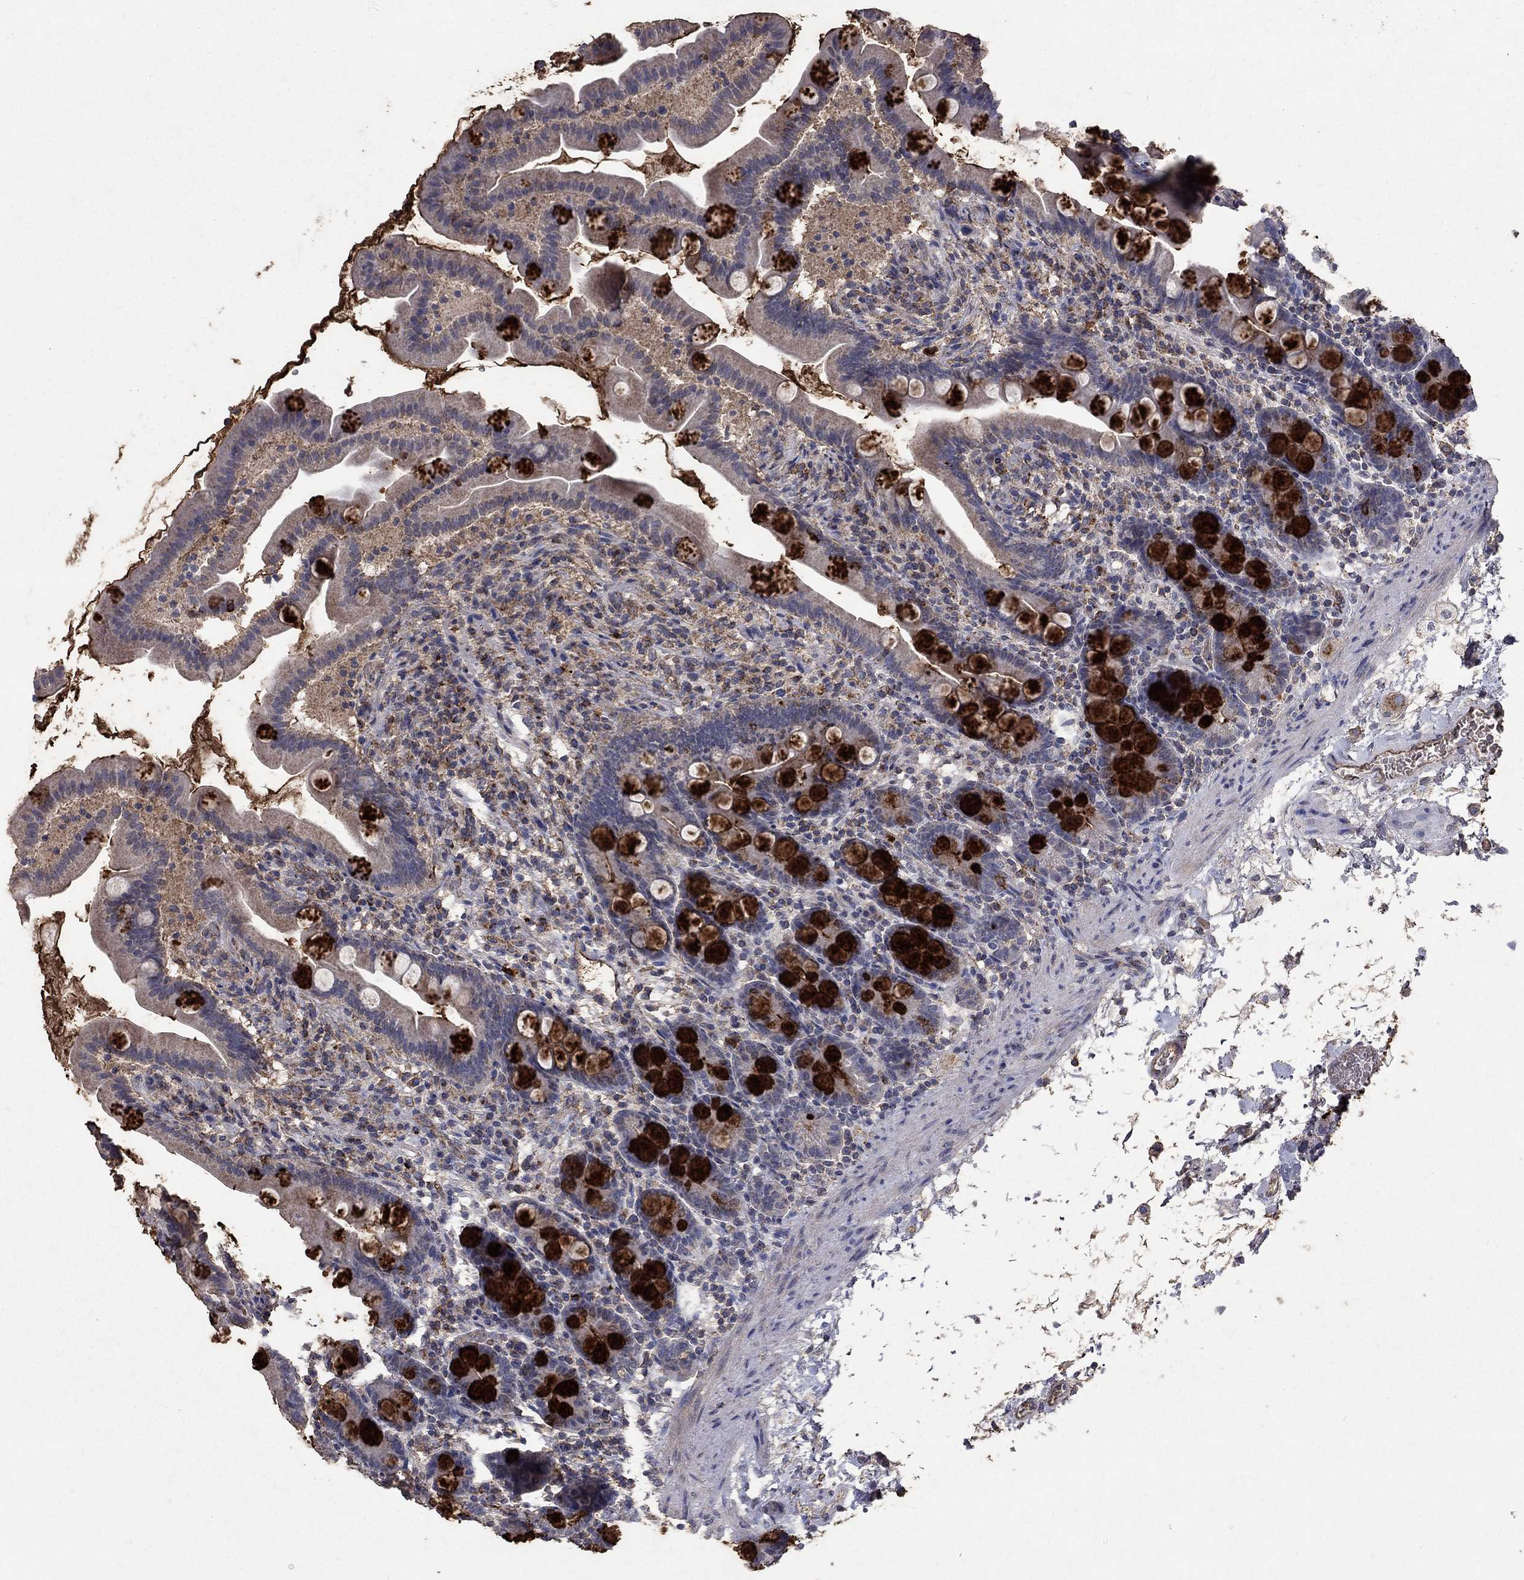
{"staining": {"intensity": "strong", "quantity": "25%-75%", "location": "cytoplasmic/membranous"}, "tissue": "small intestine", "cell_type": "Glandular cells", "image_type": "normal", "snomed": [{"axis": "morphology", "description": "Normal tissue, NOS"}, {"axis": "topography", "description": "Small intestine"}], "caption": "Immunohistochemical staining of benign human small intestine demonstrates 25%-75% levels of strong cytoplasmic/membranous protein staining in approximately 25%-75% of glandular cells. (Stains: DAB (3,3'-diaminobenzidine) in brown, nuclei in blue, Microscopy: brightfield microscopy at high magnification).", "gene": "CD24", "patient": {"sex": "female", "age": 44}}